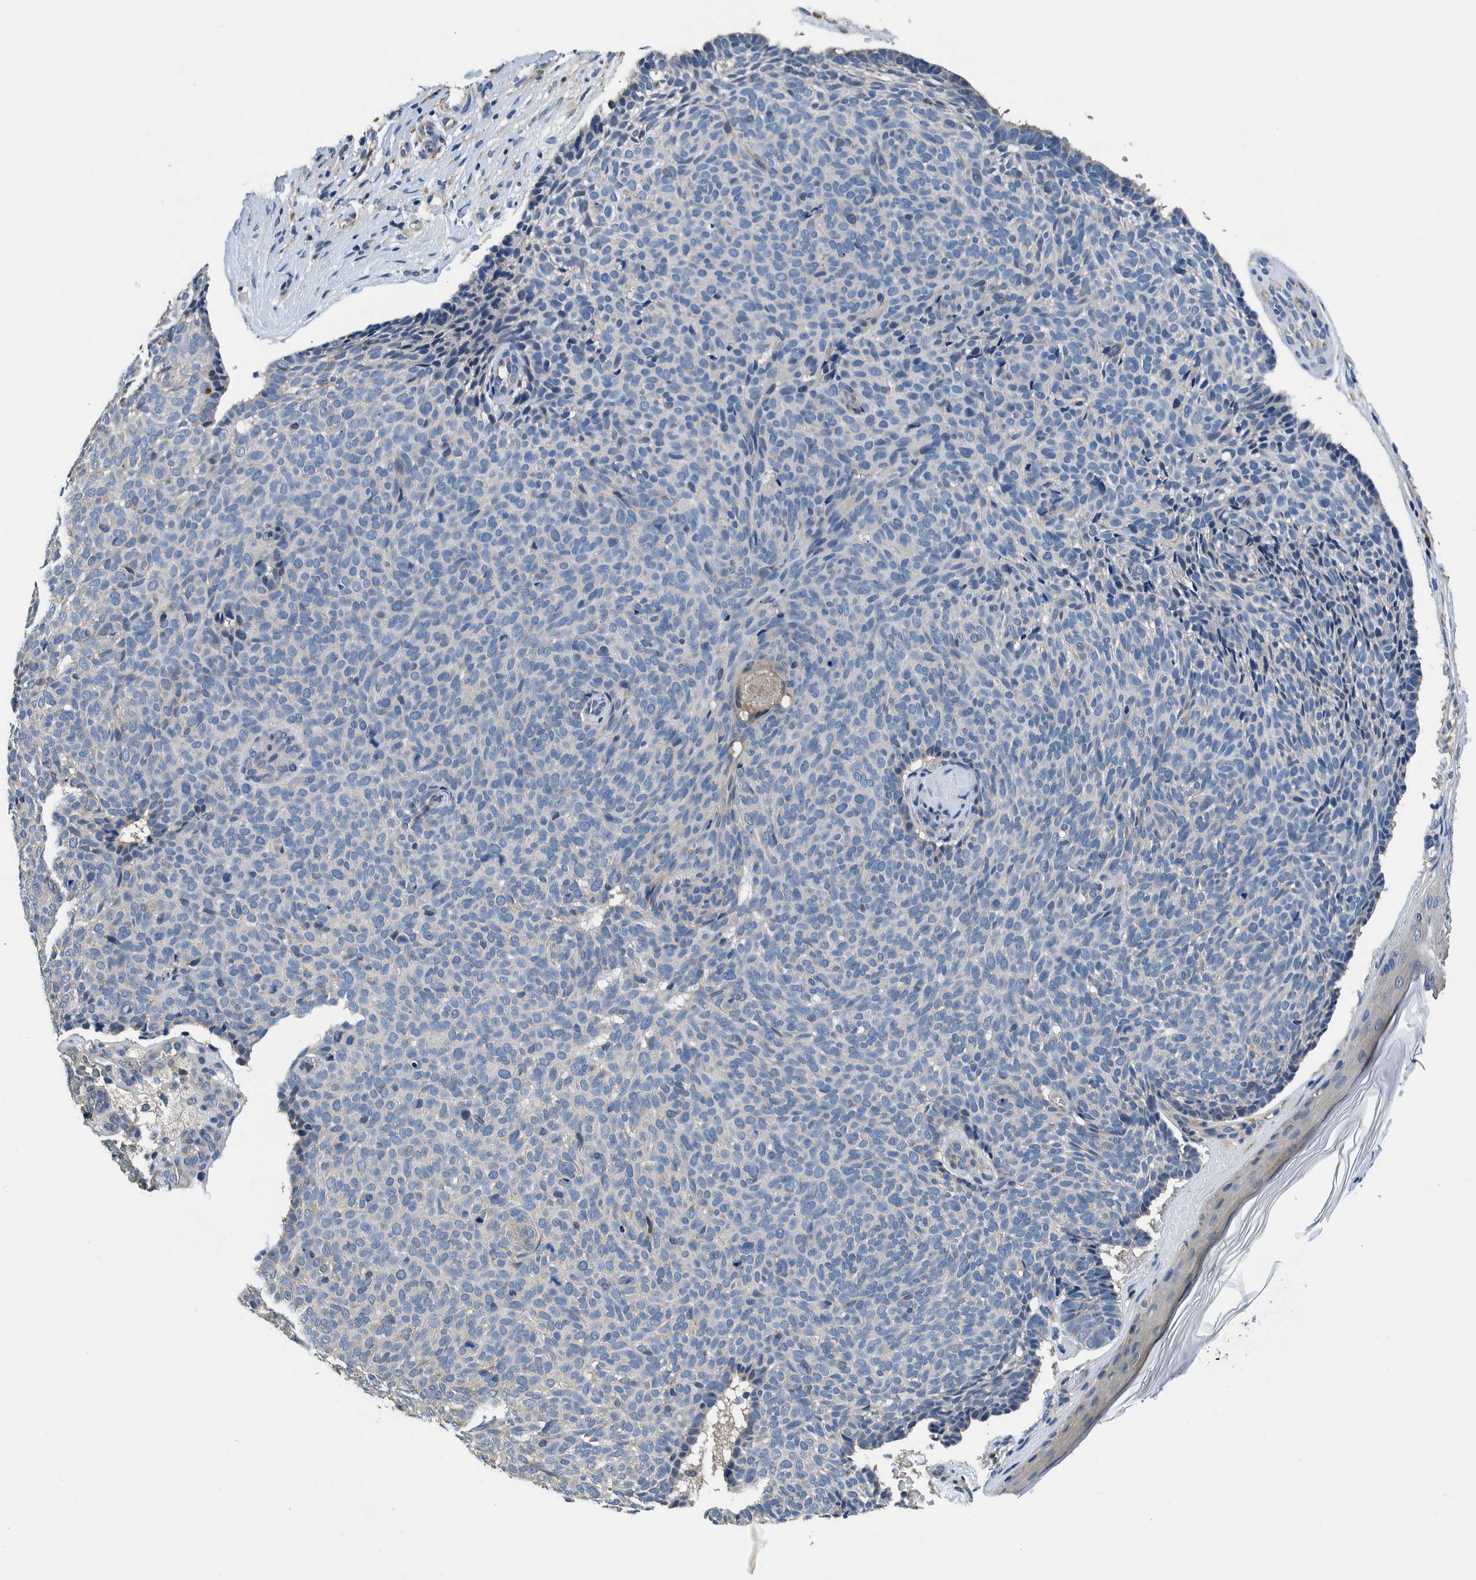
{"staining": {"intensity": "negative", "quantity": "none", "location": "none"}, "tissue": "skin cancer", "cell_type": "Tumor cells", "image_type": "cancer", "snomed": [{"axis": "morphology", "description": "Basal cell carcinoma"}, {"axis": "topography", "description": "Skin"}], "caption": "This is a image of IHC staining of skin basal cell carcinoma, which shows no staining in tumor cells.", "gene": "NIBAN2", "patient": {"sex": "male", "age": 61}}